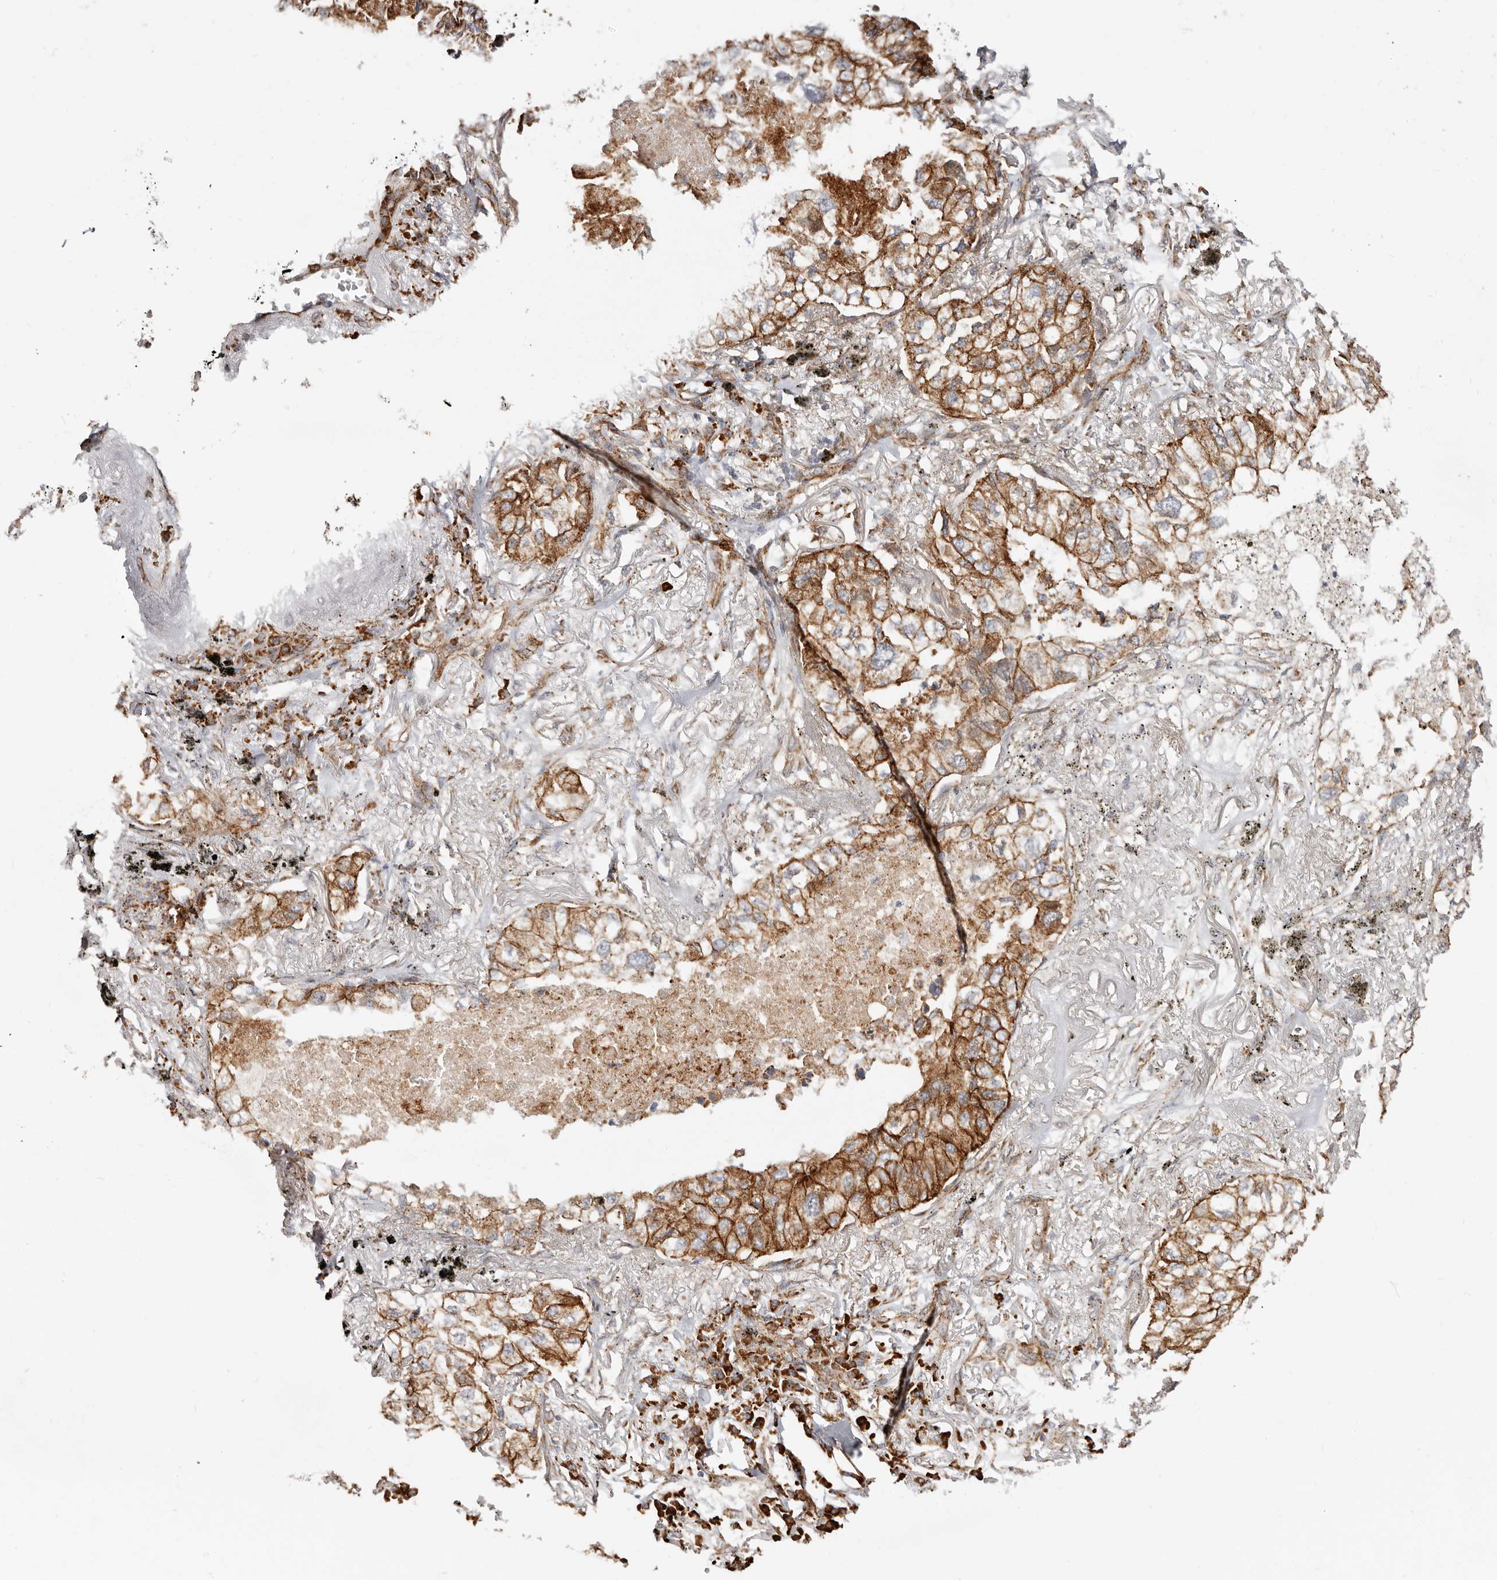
{"staining": {"intensity": "strong", "quantity": ">75%", "location": "cytoplasmic/membranous"}, "tissue": "lung cancer", "cell_type": "Tumor cells", "image_type": "cancer", "snomed": [{"axis": "morphology", "description": "Adenocarcinoma, NOS"}, {"axis": "topography", "description": "Lung"}], "caption": "Strong cytoplasmic/membranous expression is appreciated in about >75% of tumor cells in lung adenocarcinoma.", "gene": "CTNNB1", "patient": {"sex": "male", "age": 65}}